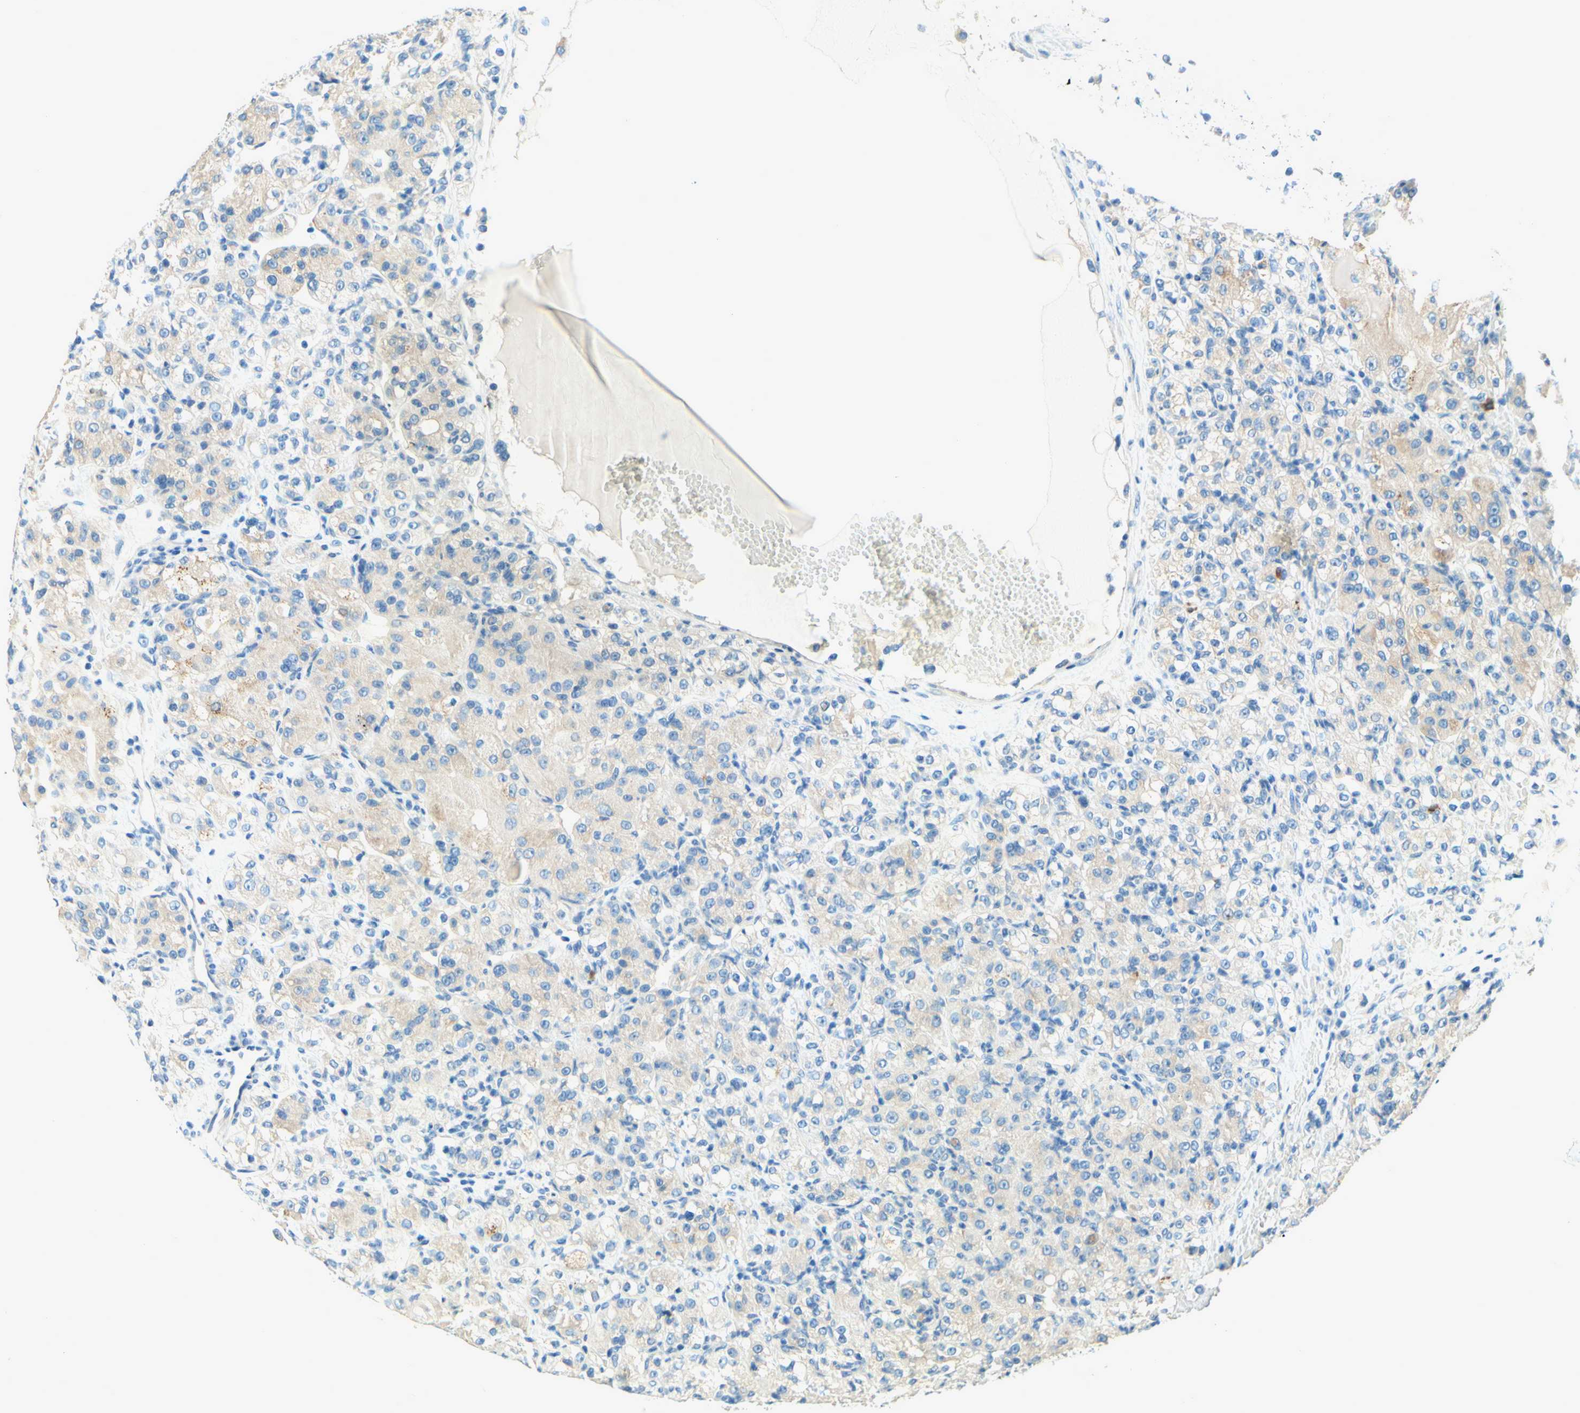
{"staining": {"intensity": "weak", "quantity": "25%-75%", "location": "cytoplasmic/membranous"}, "tissue": "renal cancer", "cell_type": "Tumor cells", "image_type": "cancer", "snomed": [{"axis": "morphology", "description": "Adenocarcinoma, NOS"}, {"axis": "topography", "description": "Kidney"}], "caption": "A photomicrograph showing weak cytoplasmic/membranous staining in approximately 25%-75% of tumor cells in renal cancer (adenocarcinoma), as visualized by brown immunohistochemical staining.", "gene": "PASD1", "patient": {"sex": "male", "age": 61}}